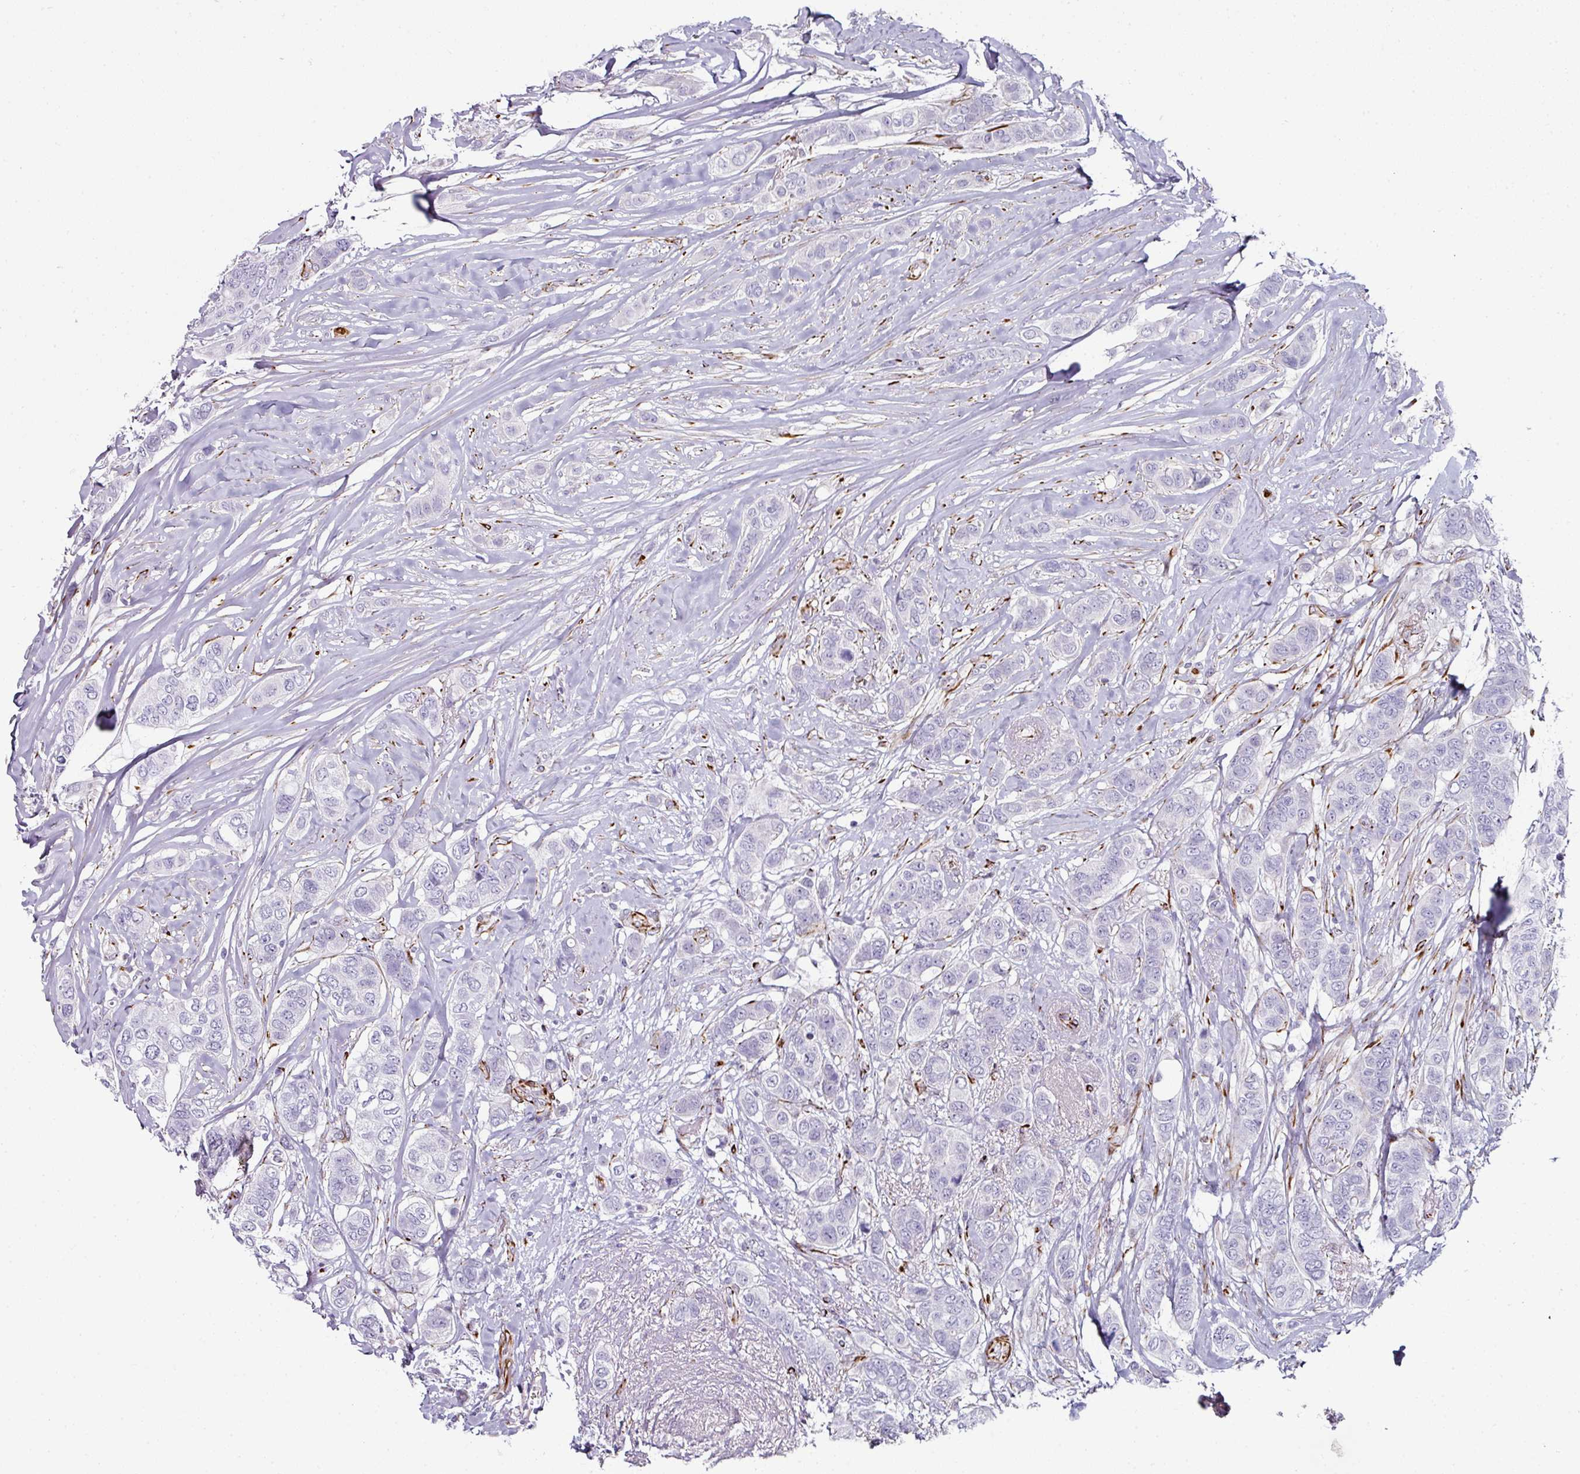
{"staining": {"intensity": "negative", "quantity": "none", "location": "none"}, "tissue": "breast cancer", "cell_type": "Tumor cells", "image_type": "cancer", "snomed": [{"axis": "morphology", "description": "Lobular carcinoma"}, {"axis": "topography", "description": "Breast"}], "caption": "DAB (3,3'-diaminobenzidine) immunohistochemical staining of human breast lobular carcinoma displays no significant expression in tumor cells.", "gene": "TMPRSS9", "patient": {"sex": "female", "age": 51}}